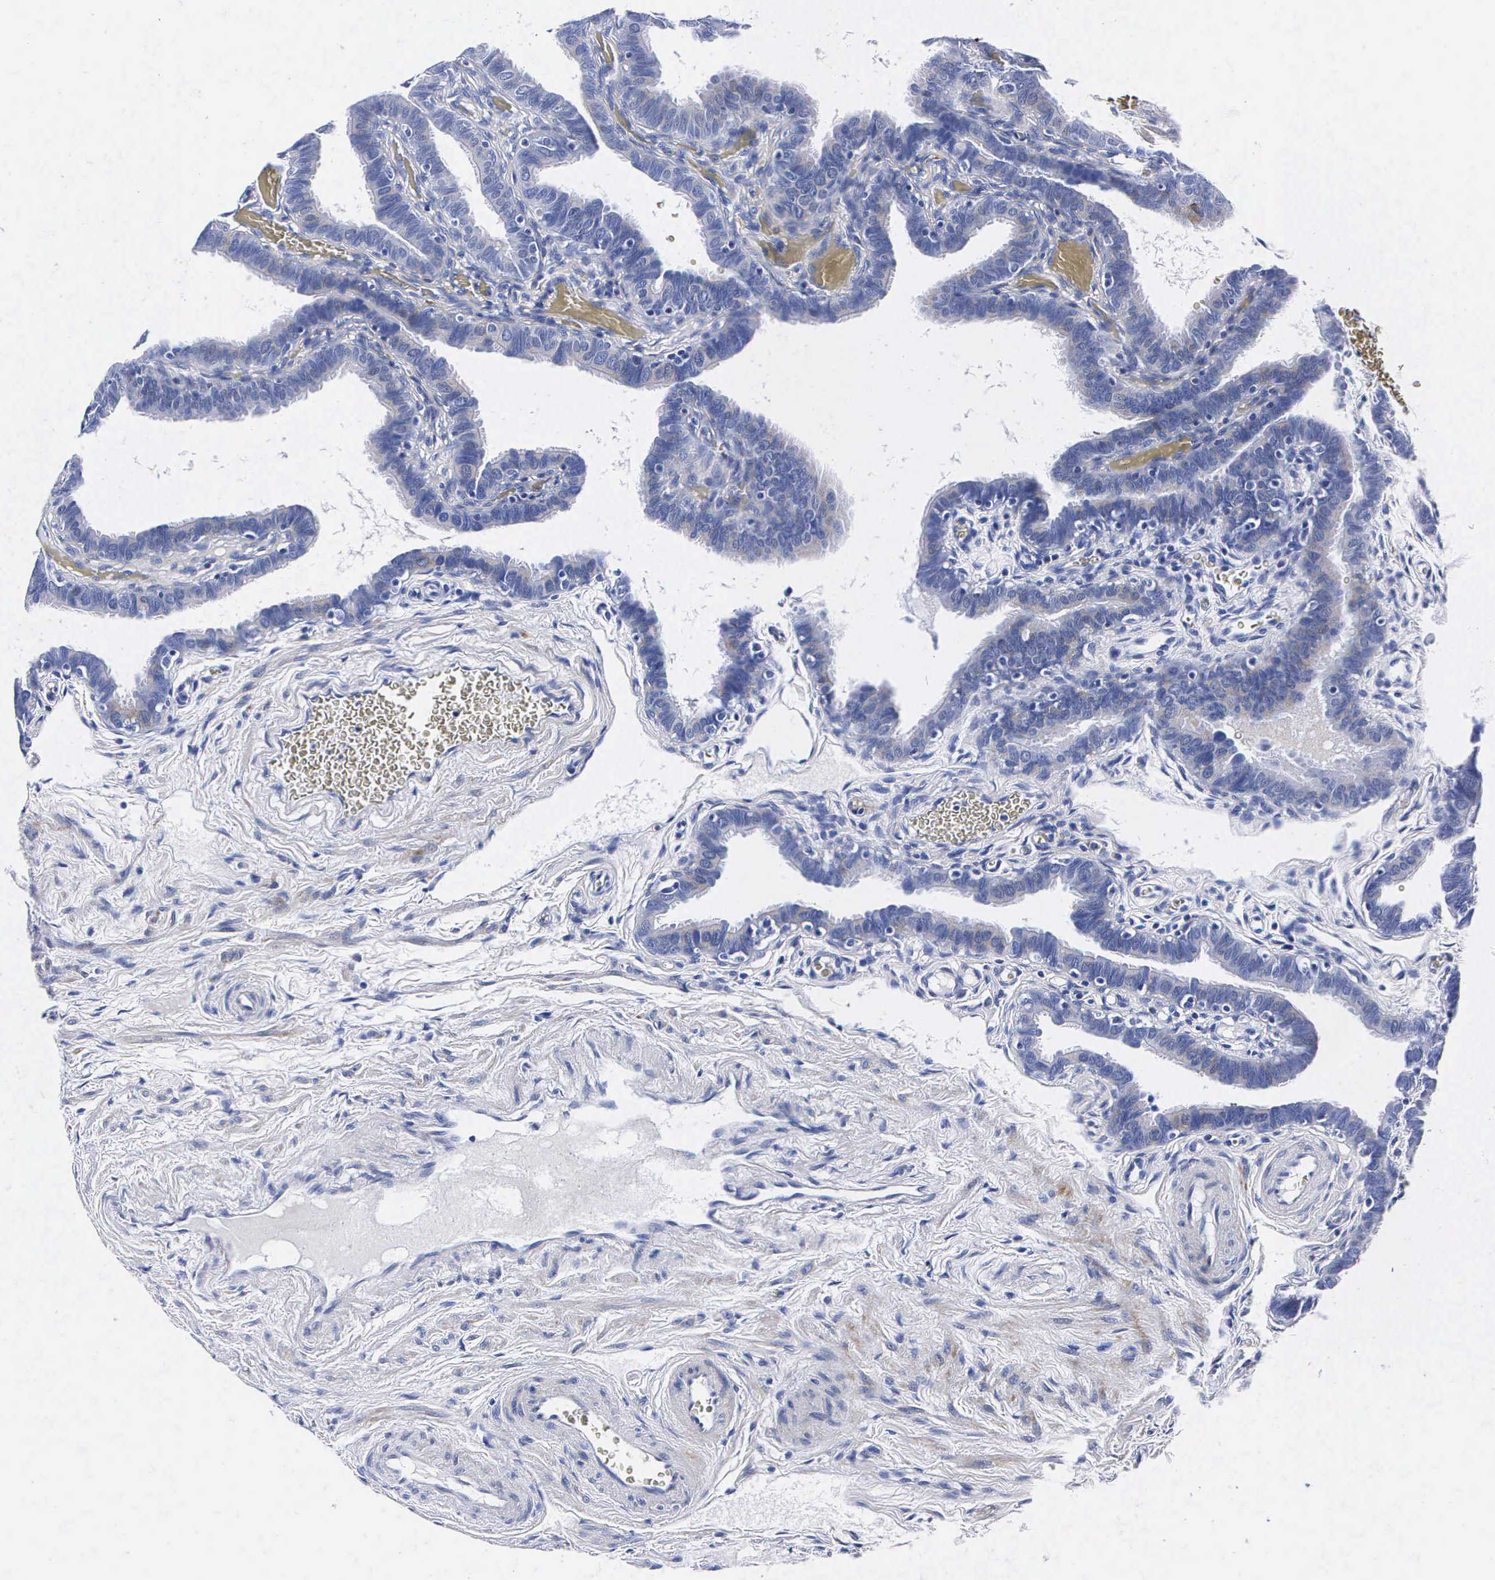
{"staining": {"intensity": "negative", "quantity": "none", "location": "none"}, "tissue": "fallopian tube", "cell_type": "Glandular cells", "image_type": "normal", "snomed": [{"axis": "morphology", "description": "Normal tissue, NOS"}, {"axis": "topography", "description": "Vagina"}, {"axis": "topography", "description": "Fallopian tube"}], "caption": "Fallopian tube was stained to show a protein in brown. There is no significant expression in glandular cells. (Immunohistochemistry, brightfield microscopy, high magnification).", "gene": "ENO2", "patient": {"sex": "female", "age": 38}}